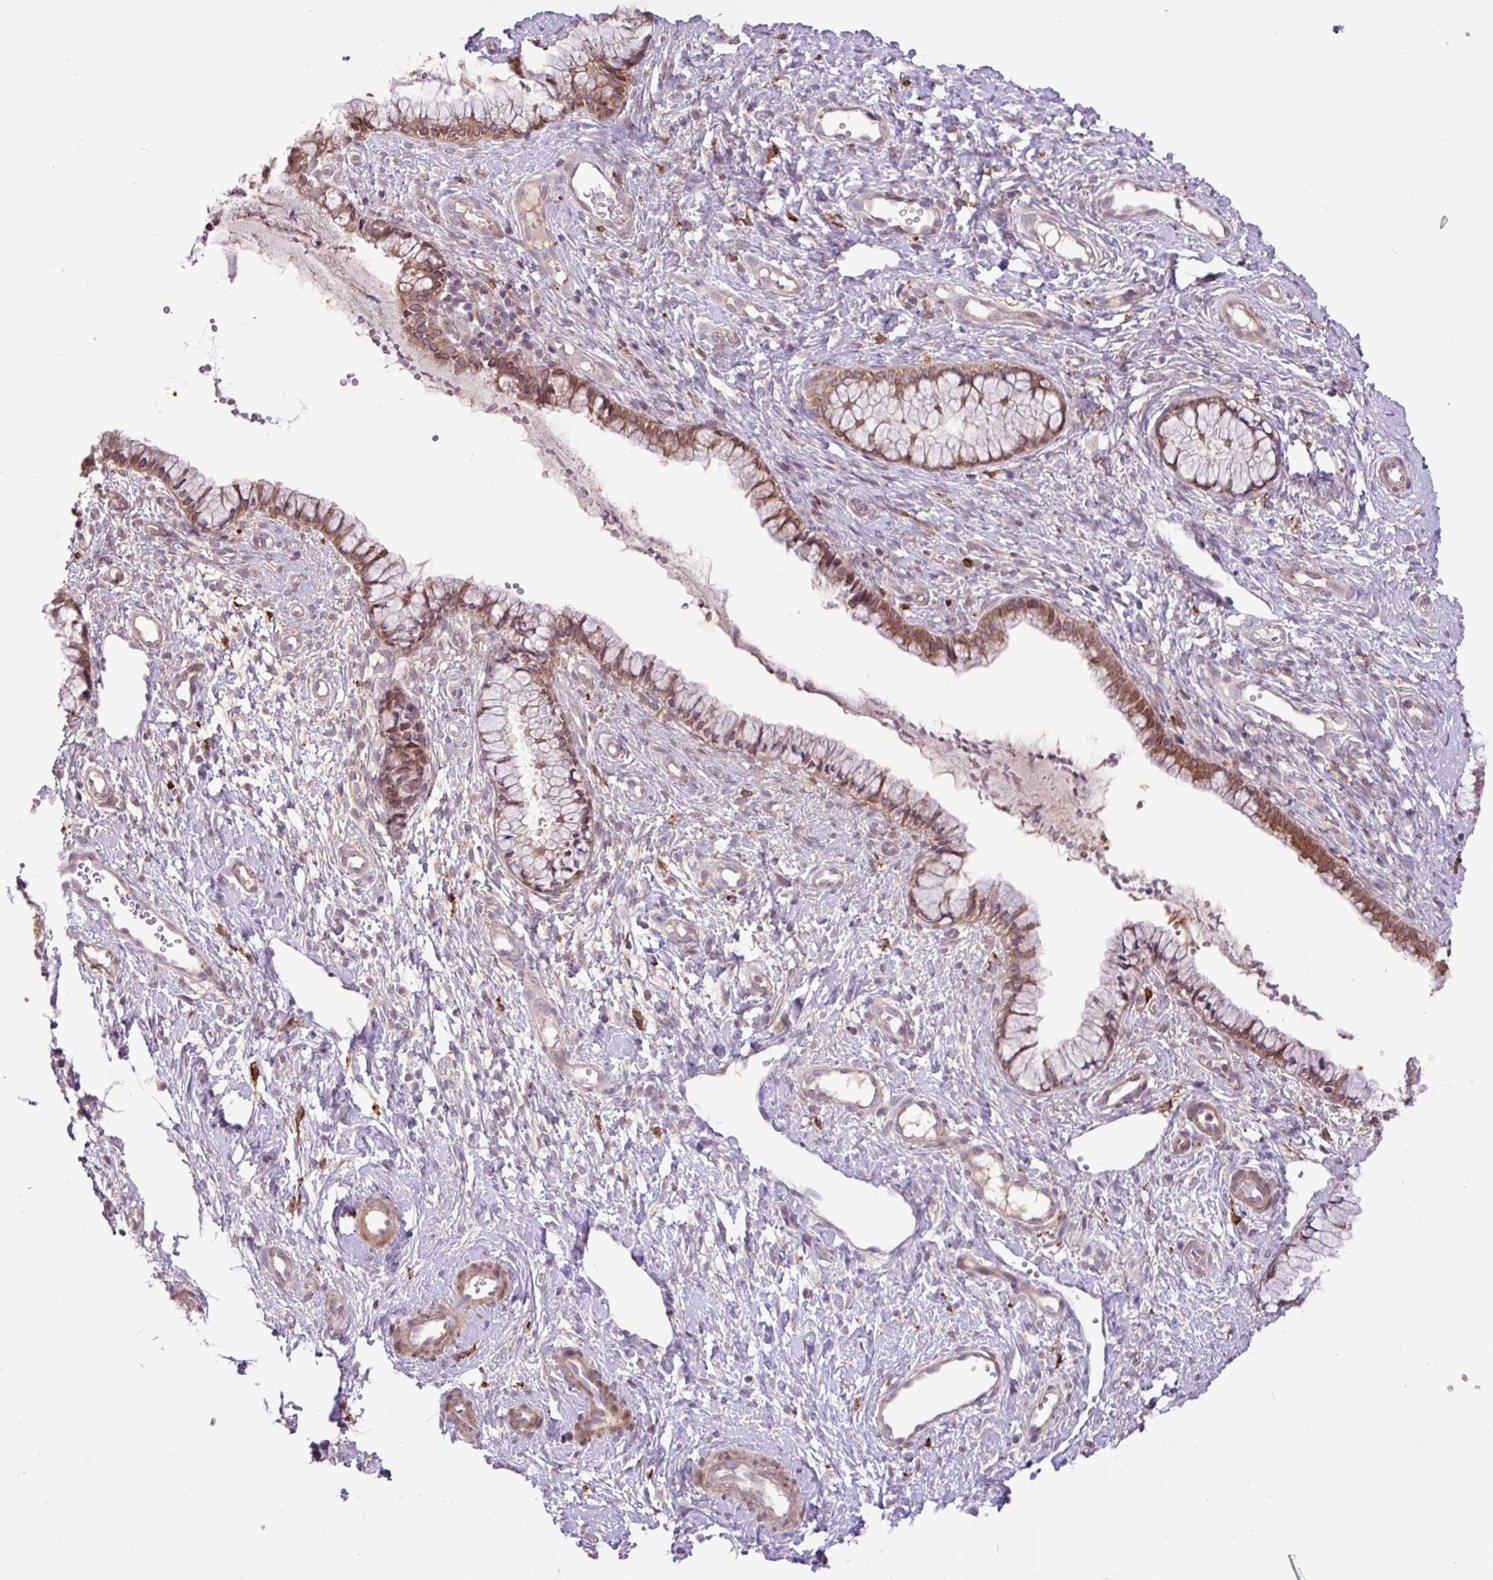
{"staining": {"intensity": "moderate", "quantity": ">75%", "location": "cytoplasmic/membranous"}, "tissue": "cervix", "cell_type": "Glandular cells", "image_type": "normal", "snomed": [{"axis": "morphology", "description": "Normal tissue, NOS"}, {"axis": "topography", "description": "Cervix"}], "caption": "IHC photomicrograph of normal cervix: cervix stained using IHC shows medium levels of moderate protein expression localized specifically in the cytoplasmic/membranous of glandular cells, appearing as a cytoplasmic/membranous brown color.", "gene": "ARHGEF25", "patient": {"sex": "female", "age": 36}}